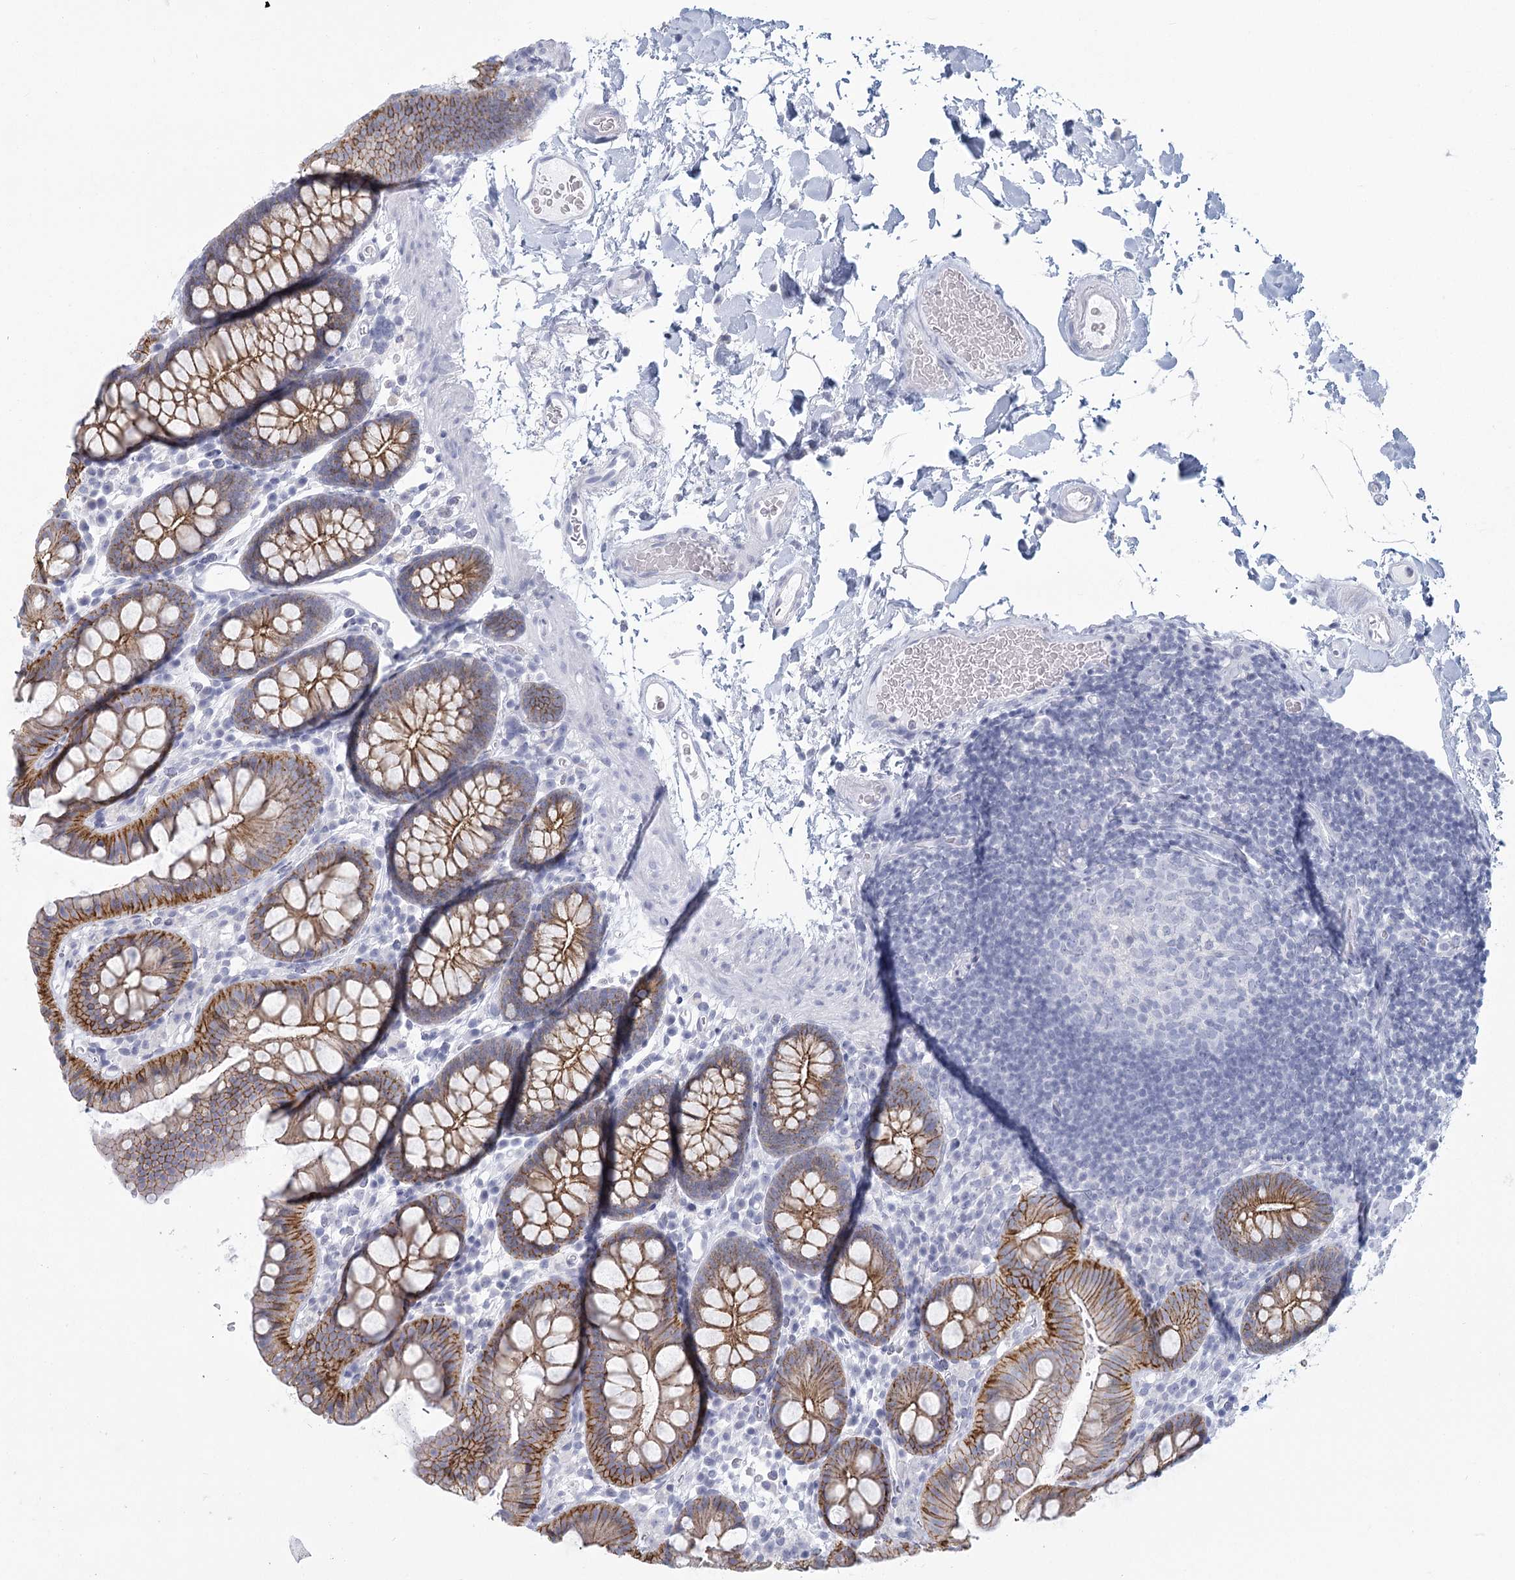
{"staining": {"intensity": "negative", "quantity": "none", "location": "none"}, "tissue": "colon", "cell_type": "Endothelial cells", "image_type": "normal", "snomed": [{"axis": "morphology", "description": "Normal tissue, NOS"}, {"axis": "topography", "description": "Colon"}], "caption": "Immunohistochemistry (IHC) of unremarkable human colon demonstrates no expression in endothelial cells. Brightfield microscopy of immunohistochemistry stained with DAB (3,3'-diaminobenzidine) (brown) and hematoxylin (blue), captured at high magnification.", "gene": "WNT8B", "patient": {"sex": "male", "age": 75}}